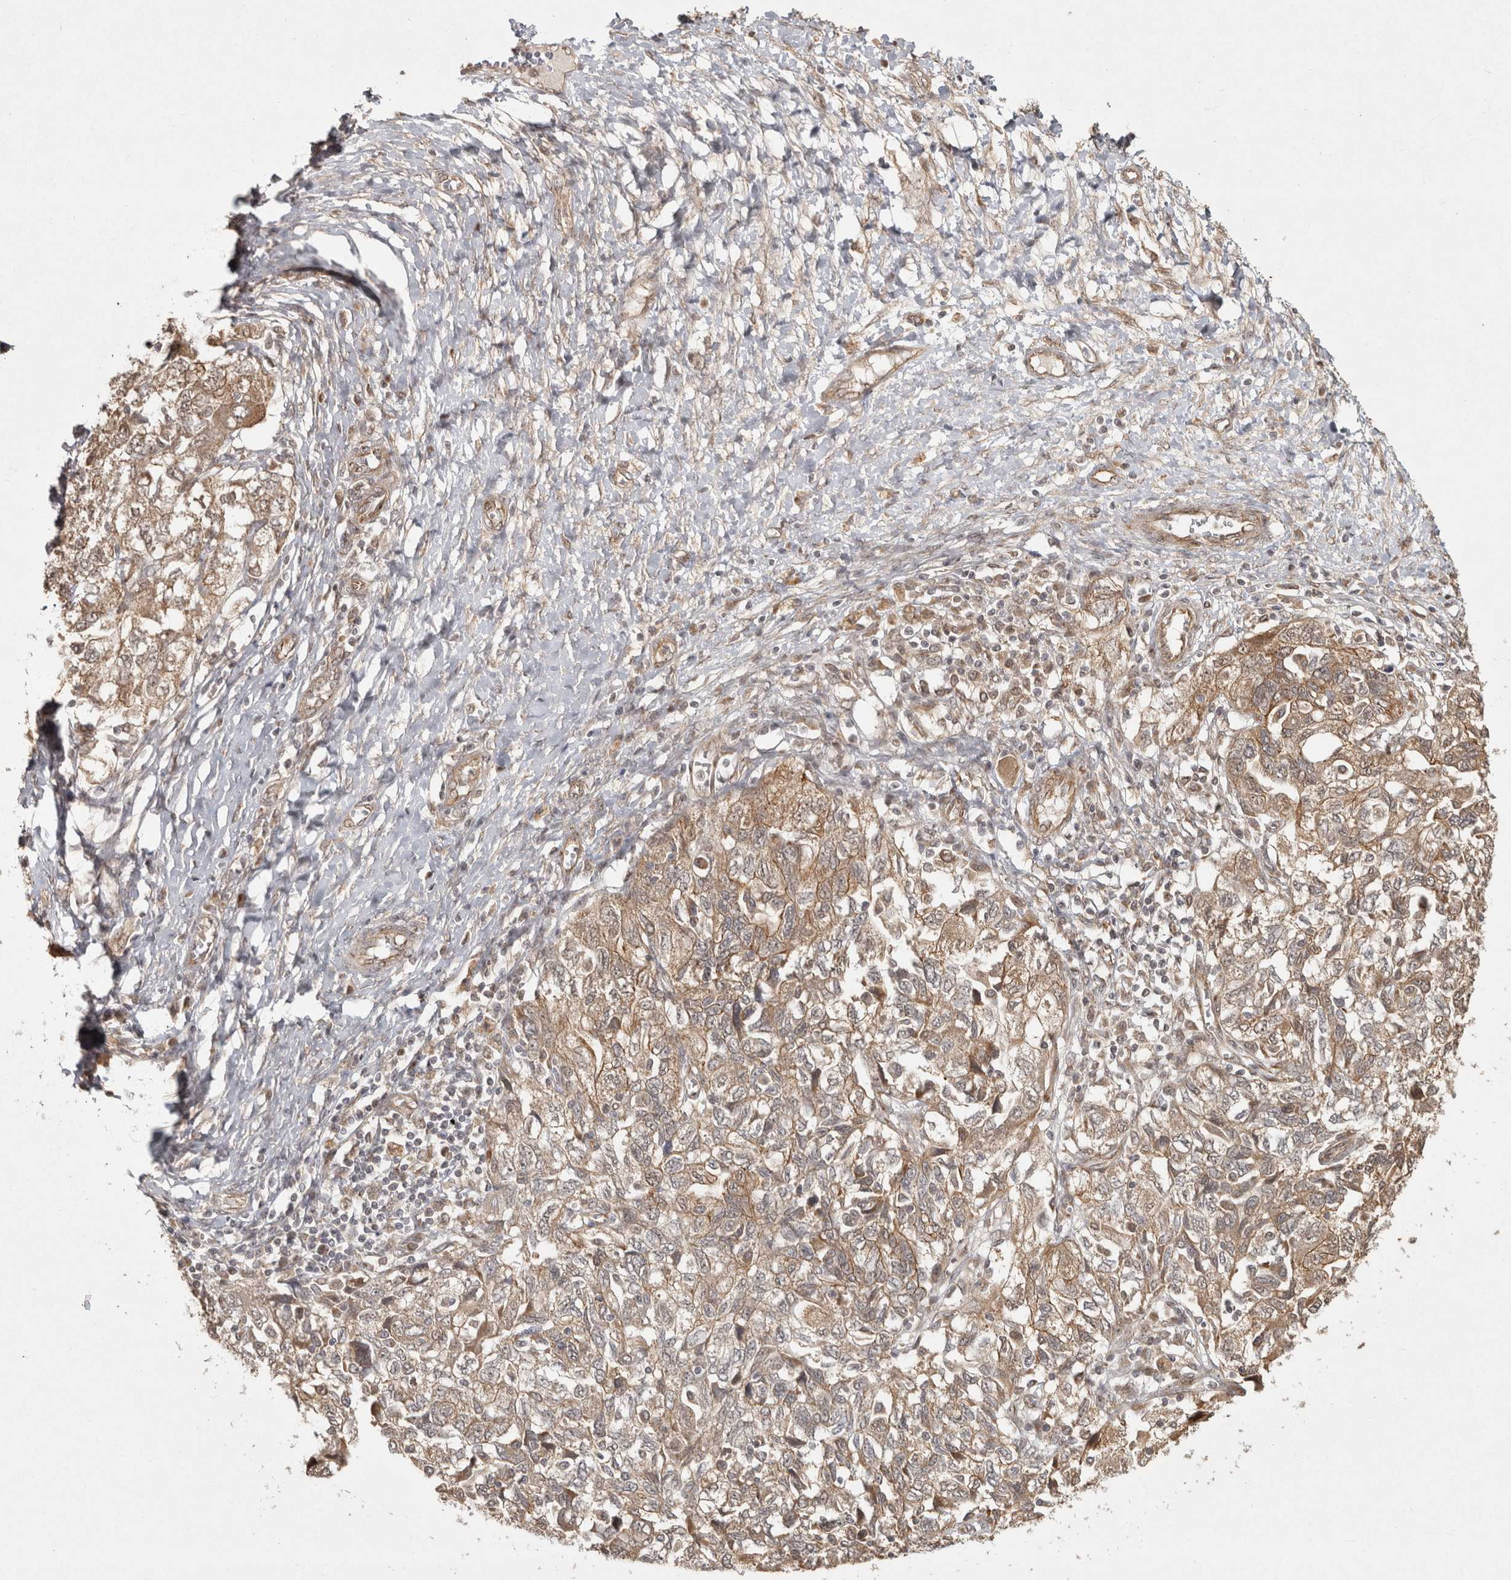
{"staining": {"intensity": "moderate", "quantity": ">75%", "location": "cytoplasmic/membranous"}, "tissue": "ovarian cancer", "cell_type": "Tumor cells", "image_type": "cancer", "snomed": [{"axis": "morphology", "description": "Carcinoma, NOS"}, {"axis": "morphology", "description": "Cystadenocarcinoma, serous, NOS"}, {"axis": "topography", "description": "Ovary"}], "caption": "Protein staining of serous cystadenocarcinoma (ovarian) tissue displays moderate cytoplasmic/membranous positivity in approximately >75% of tumor cells.", "gene": "CAMSAP2", "patient": {"sex": "female", "age": 69}}